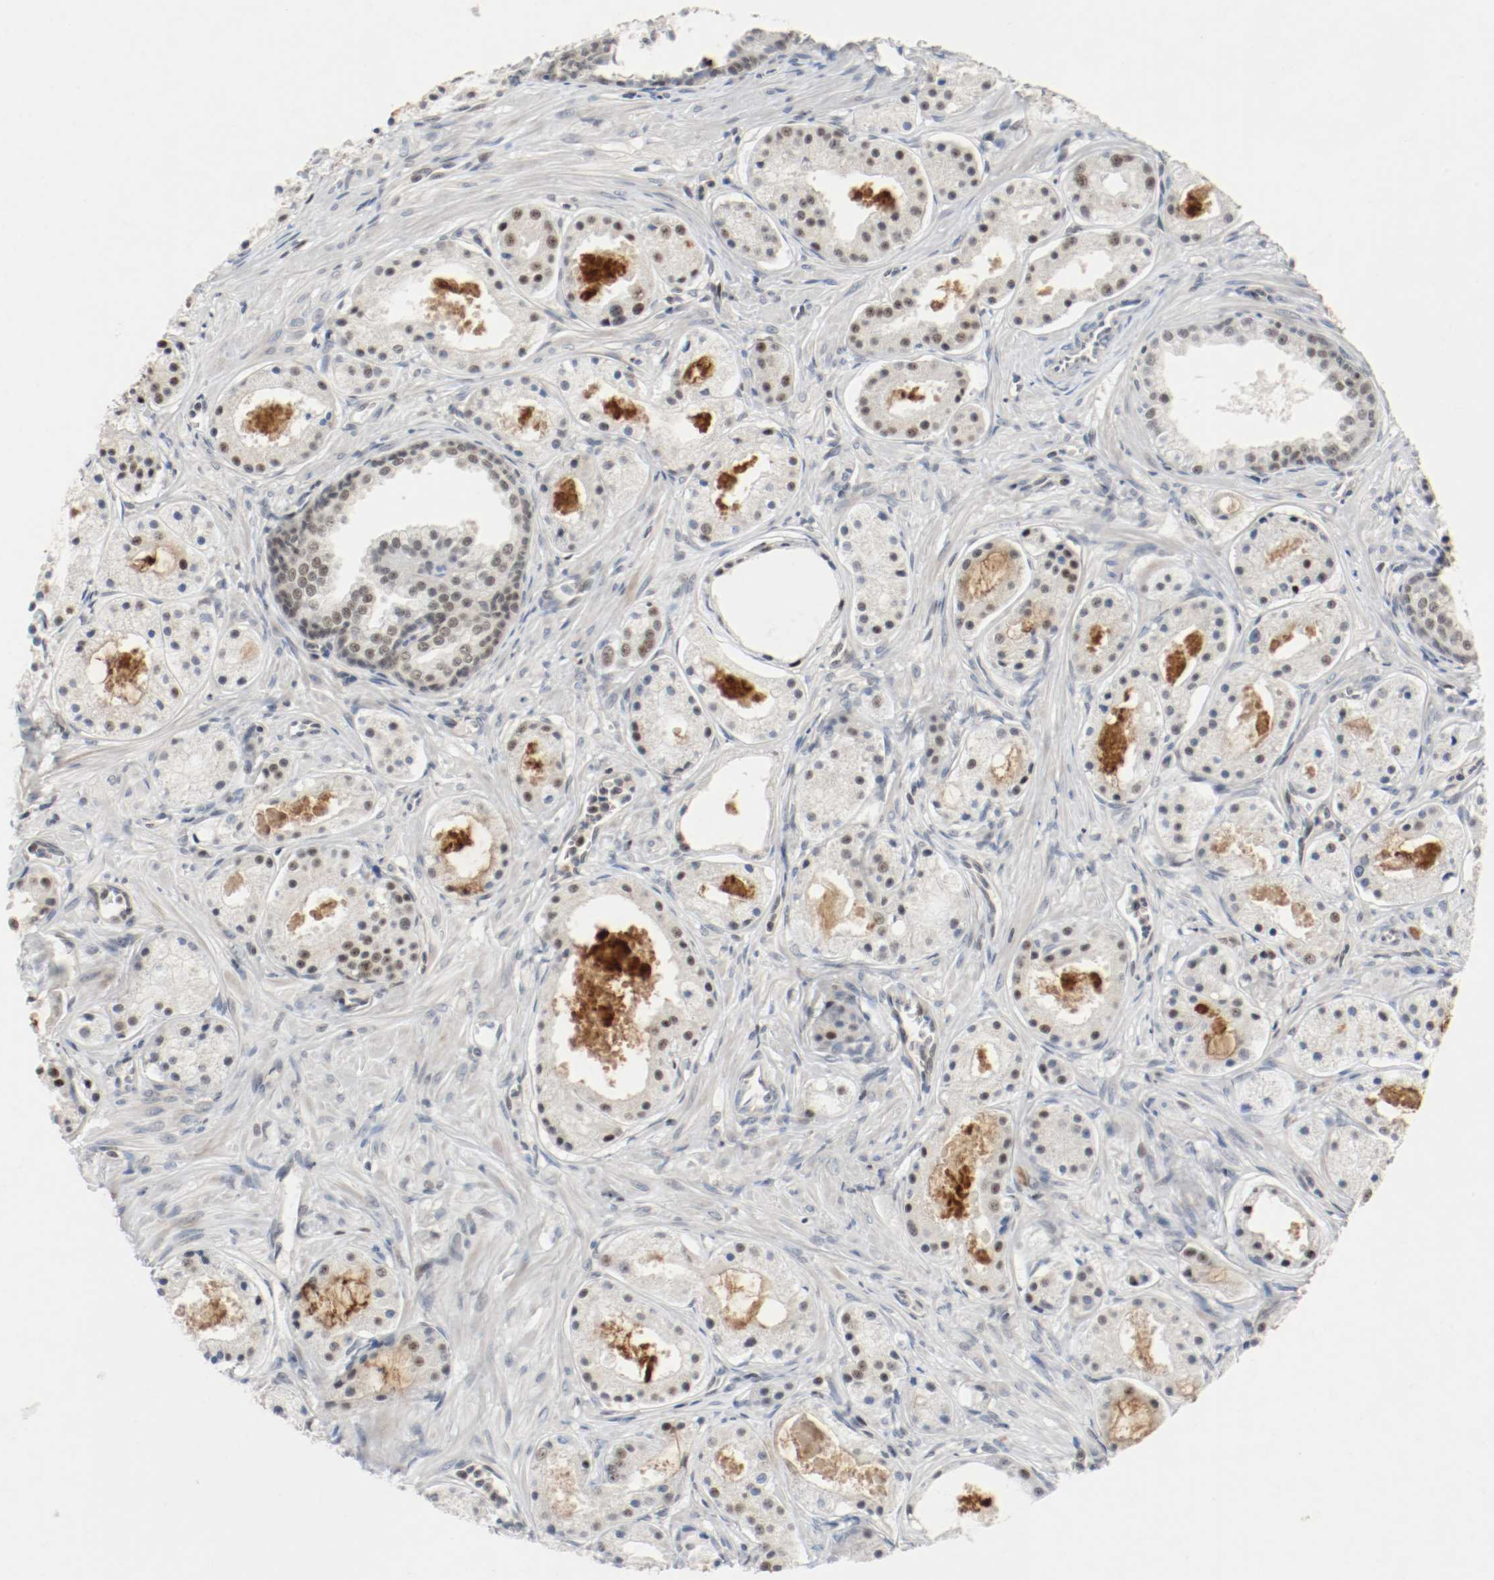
{"staining": {"intensity": "moderate", "quantity": "25%-75%", "location": "nuclear"}, "tissue": "prostate cancer", "cell_type": "Tumor cells", "image_type": "cancer", "snomed": [{"axis": "morphology", "description": "Adenocarcinoma, Low grade"}, {"axis": "topography", "description": "Prostate"}], "caption": "Immunohistochemistry (IHC) micrograph of human adenocarcinoma (low-grade) (prostate) stained for a protein (brown), which demonstrates medium levels of moderate nuclear expression in about 25%-75% of tumor cells.", "gene": "ASH1L", "patient": {"sex": "male", "age": 57}}